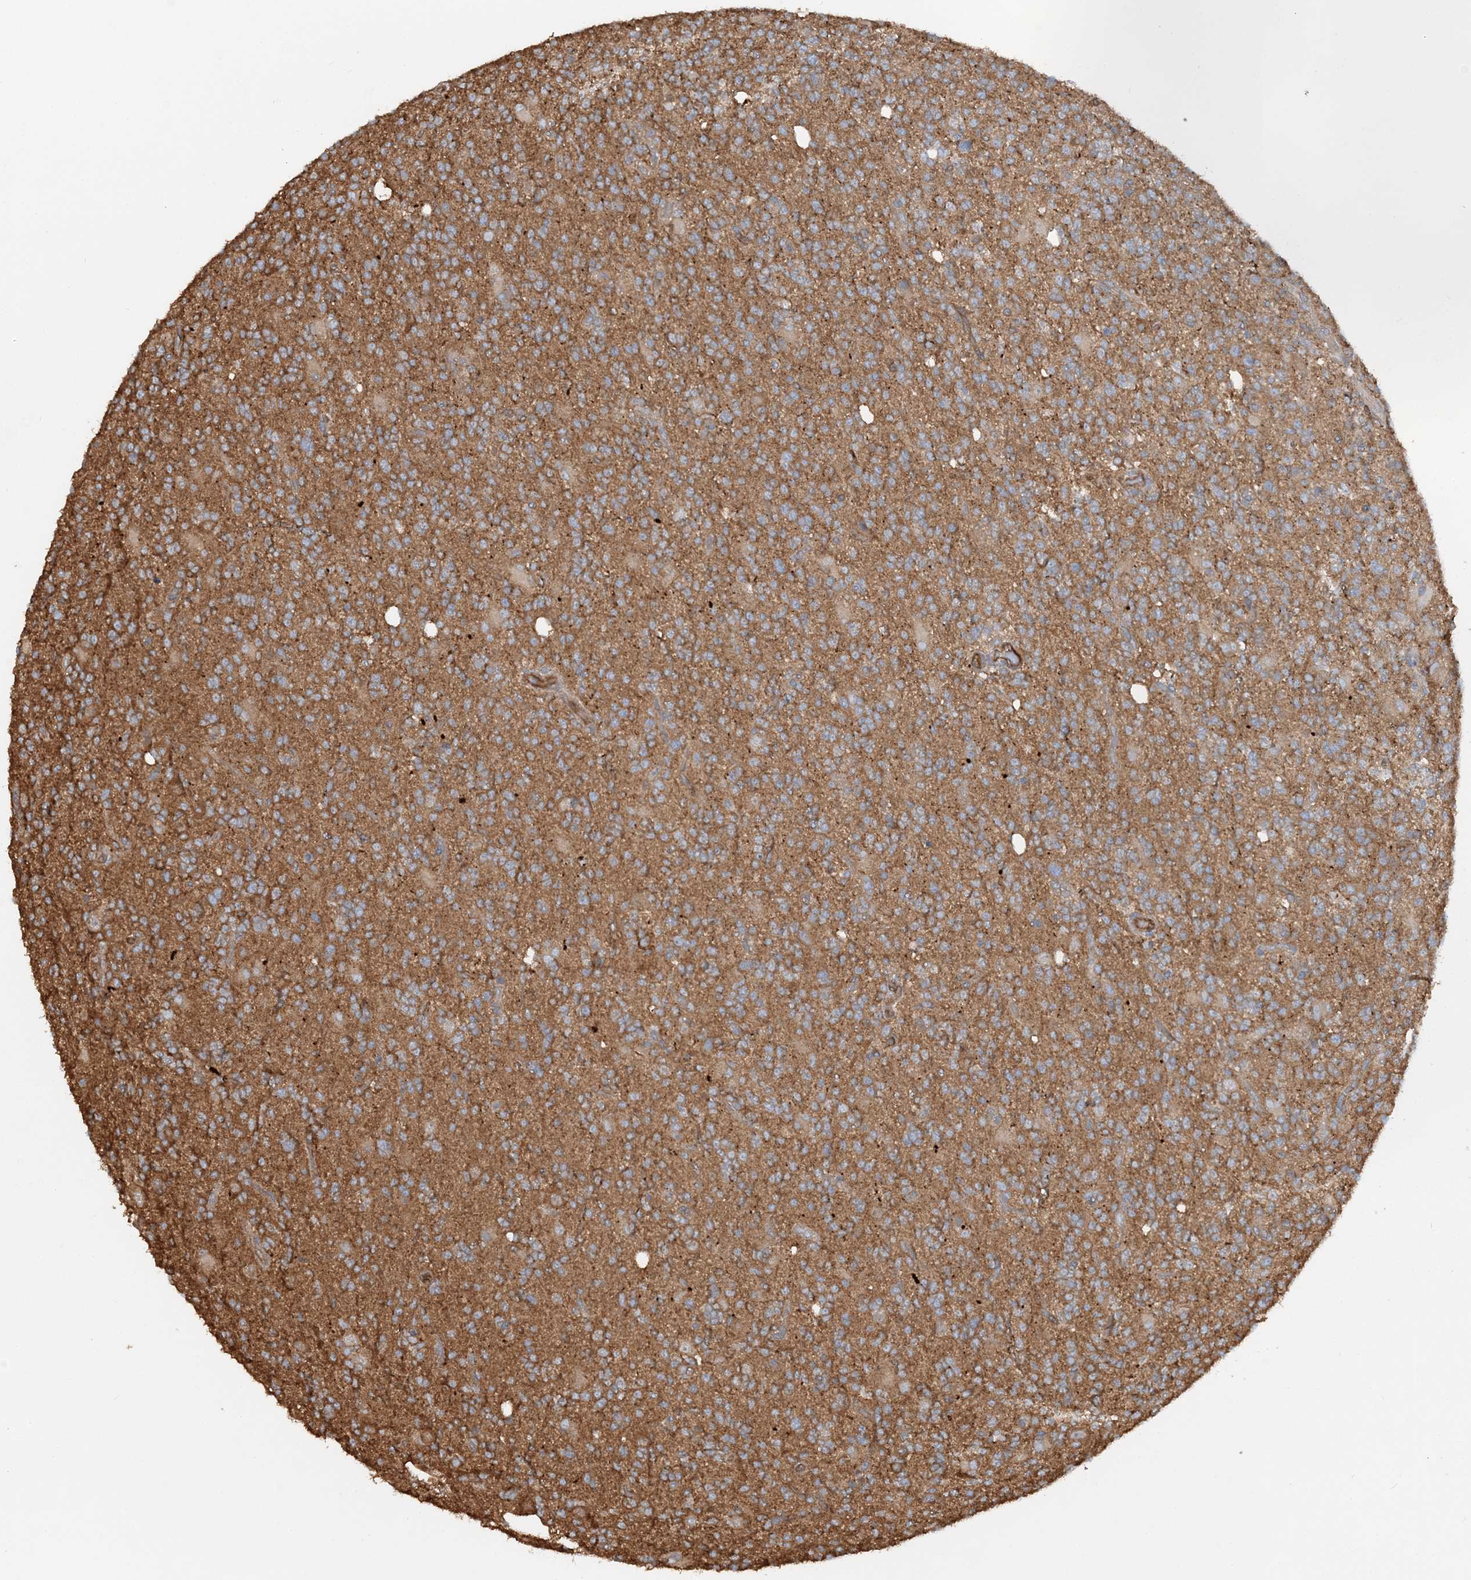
{"staining": {"intensity": "moderate", "quantity": ">75%", "location": "cytoplasmic/membranous"}, "tissue": "glioma", "cell_type": "Tumor cells", "image_type": "cancer", "snomed": [{"axis": "morphology", "description": "Glioma, malignant, High grade"}, {"axis": "topography", "description": "Brain"}], "caption": "Malignant glioma (high-grade) tissue exhibits moderate cytoplasmic/membranous positivity in about >75% of tumor cells", "gene": "DSTN", "patient": {"sex": "female", "age": 62}}